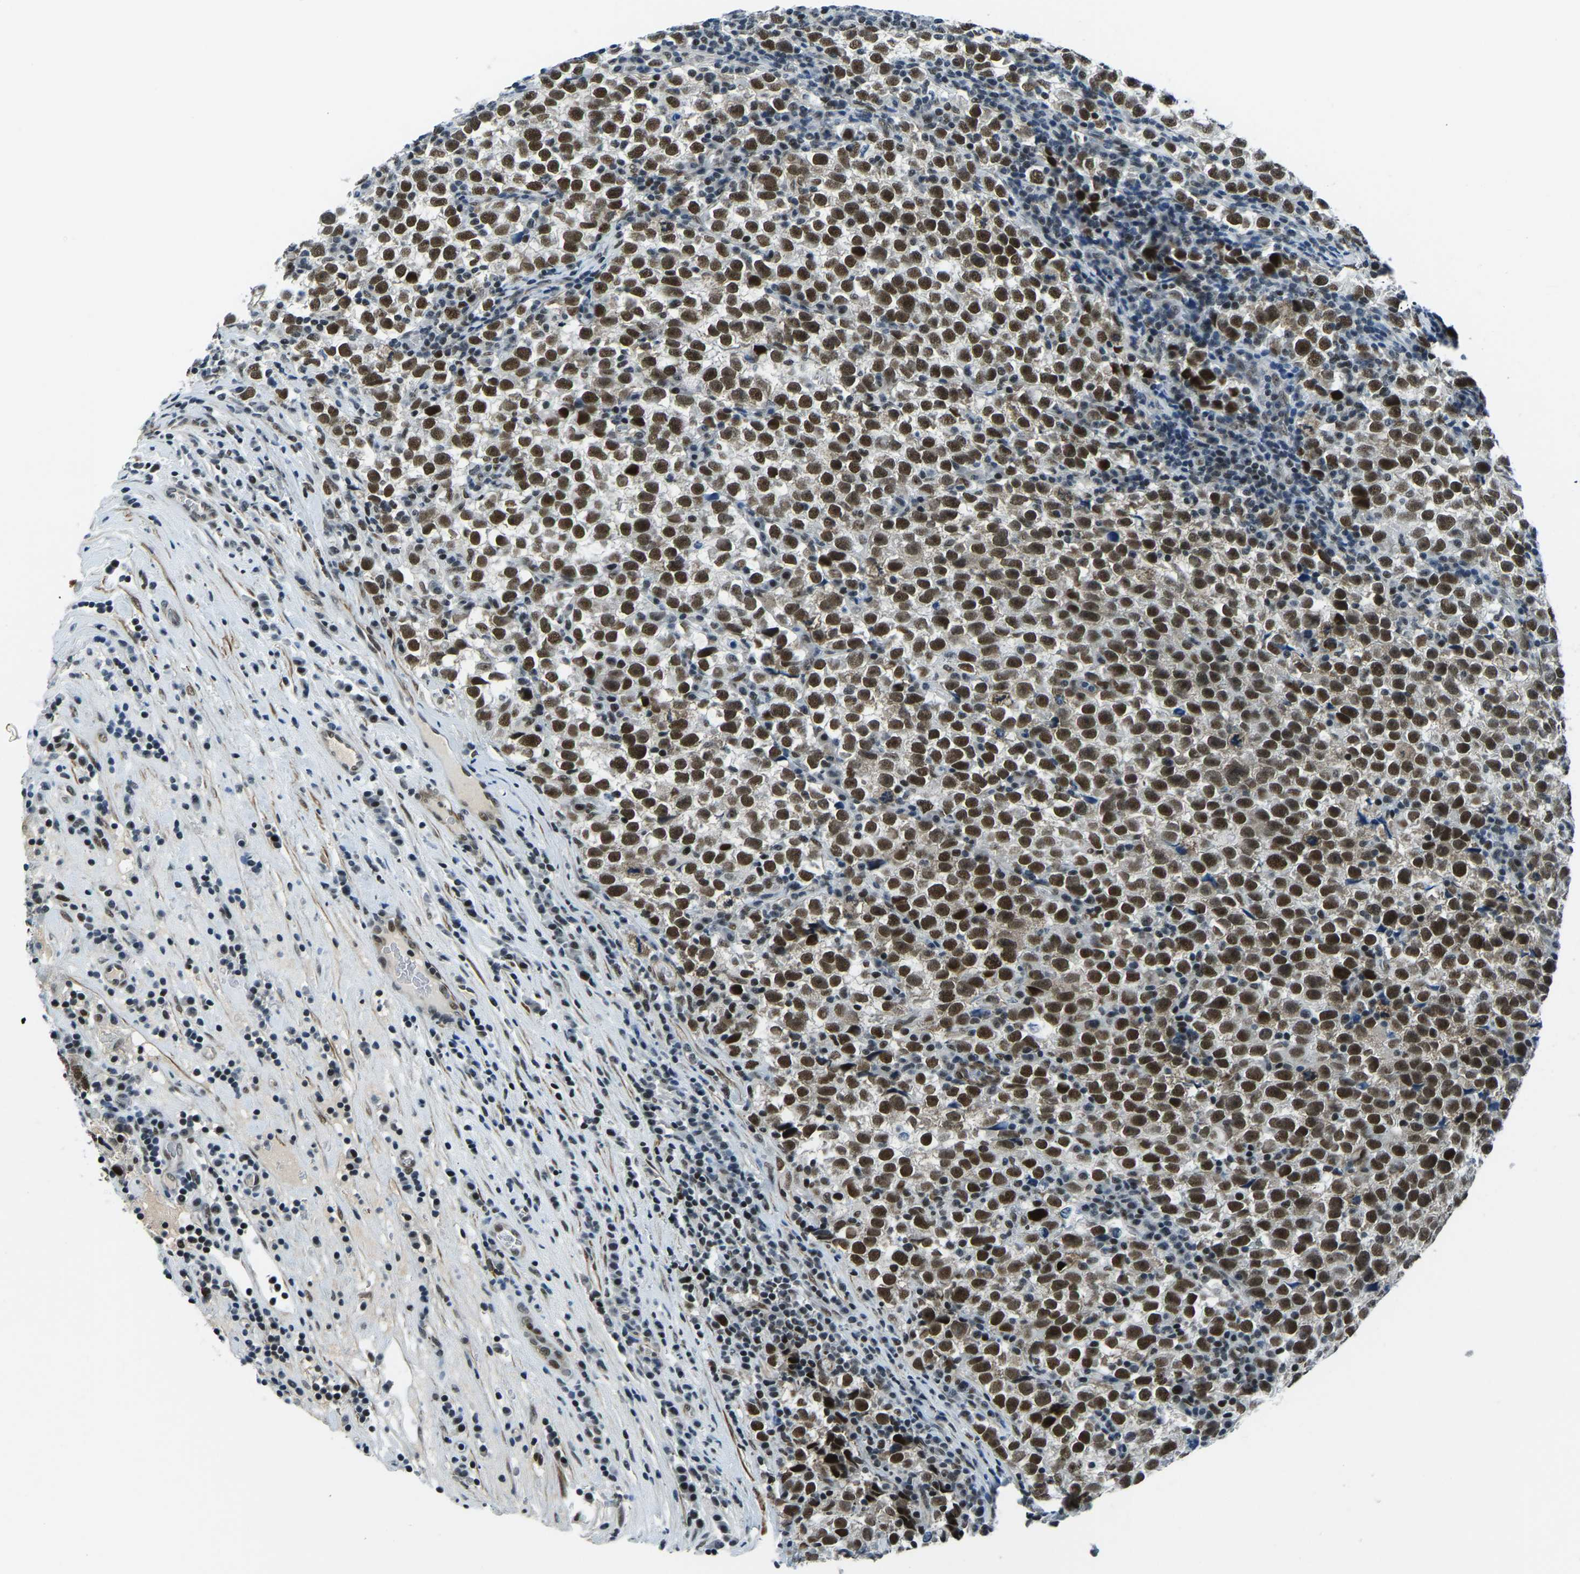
{"staining": {"intensity": "strong", "quantity": ">75%", "location": "nuclear"}, "tissue": "testis cancer", "cell_type": "Tumor cells", "image_type": "cancer", "snomed": [{"axis": "morphology", "description": "Normal tissue, NOS"}, {"axis": "morphology", "description": "Seminoma, NOS"}, {"axis": "topography", "description": "Testis"}], "caption": "IHC staining of testis cancer, which exhibits high levels of strong nuclear staining in approximately >75% of tumor cells indicating strong nuclear protein expression. The staining was performed using DAB (3,3'-diaminobenzidine) (brown) for protein detection and nuclei were counterstained in hematoxylin (blue).", "gene": "PRCC", "patient": {"sex": "male", "age": 43}}